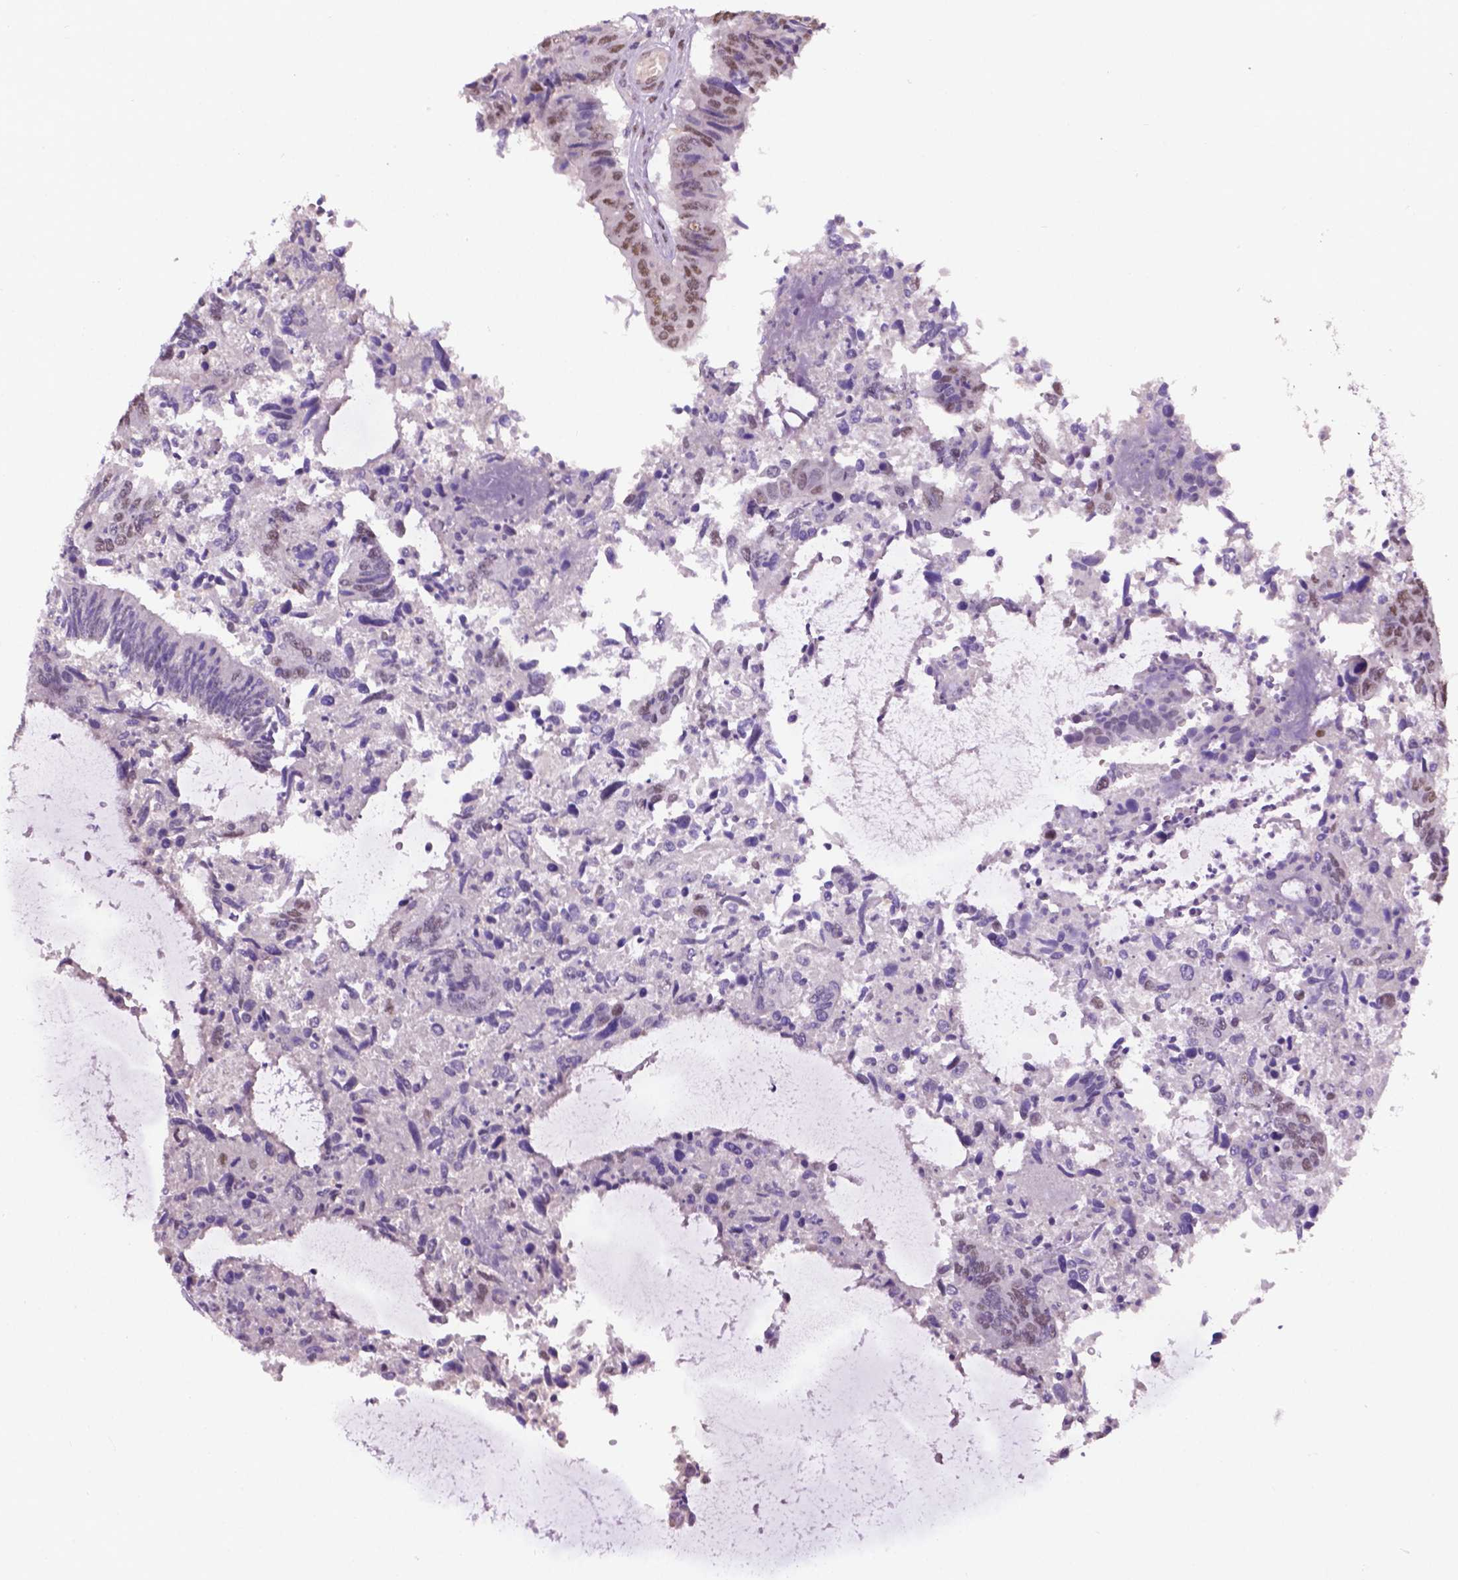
{"staining": {"intensity": "weak", "quantity": "<25%", "location": "nuclear"}, "tissue": "colorectal cancer", "cell_type": "Tumor cells", "image_type": "cancer", "snomed": [{"axis": "morphology", "description": "Adenocarcinoma, NOS"}, {"axis": "topography", "description": "Colon"}], "caption": "Tumor cells show no significant expression in colorectal cancer (adenocarcinoma). Nuclei are stained in blue.", "gene": "ABI2", "patient": {"sex": "female", "age": 67}}